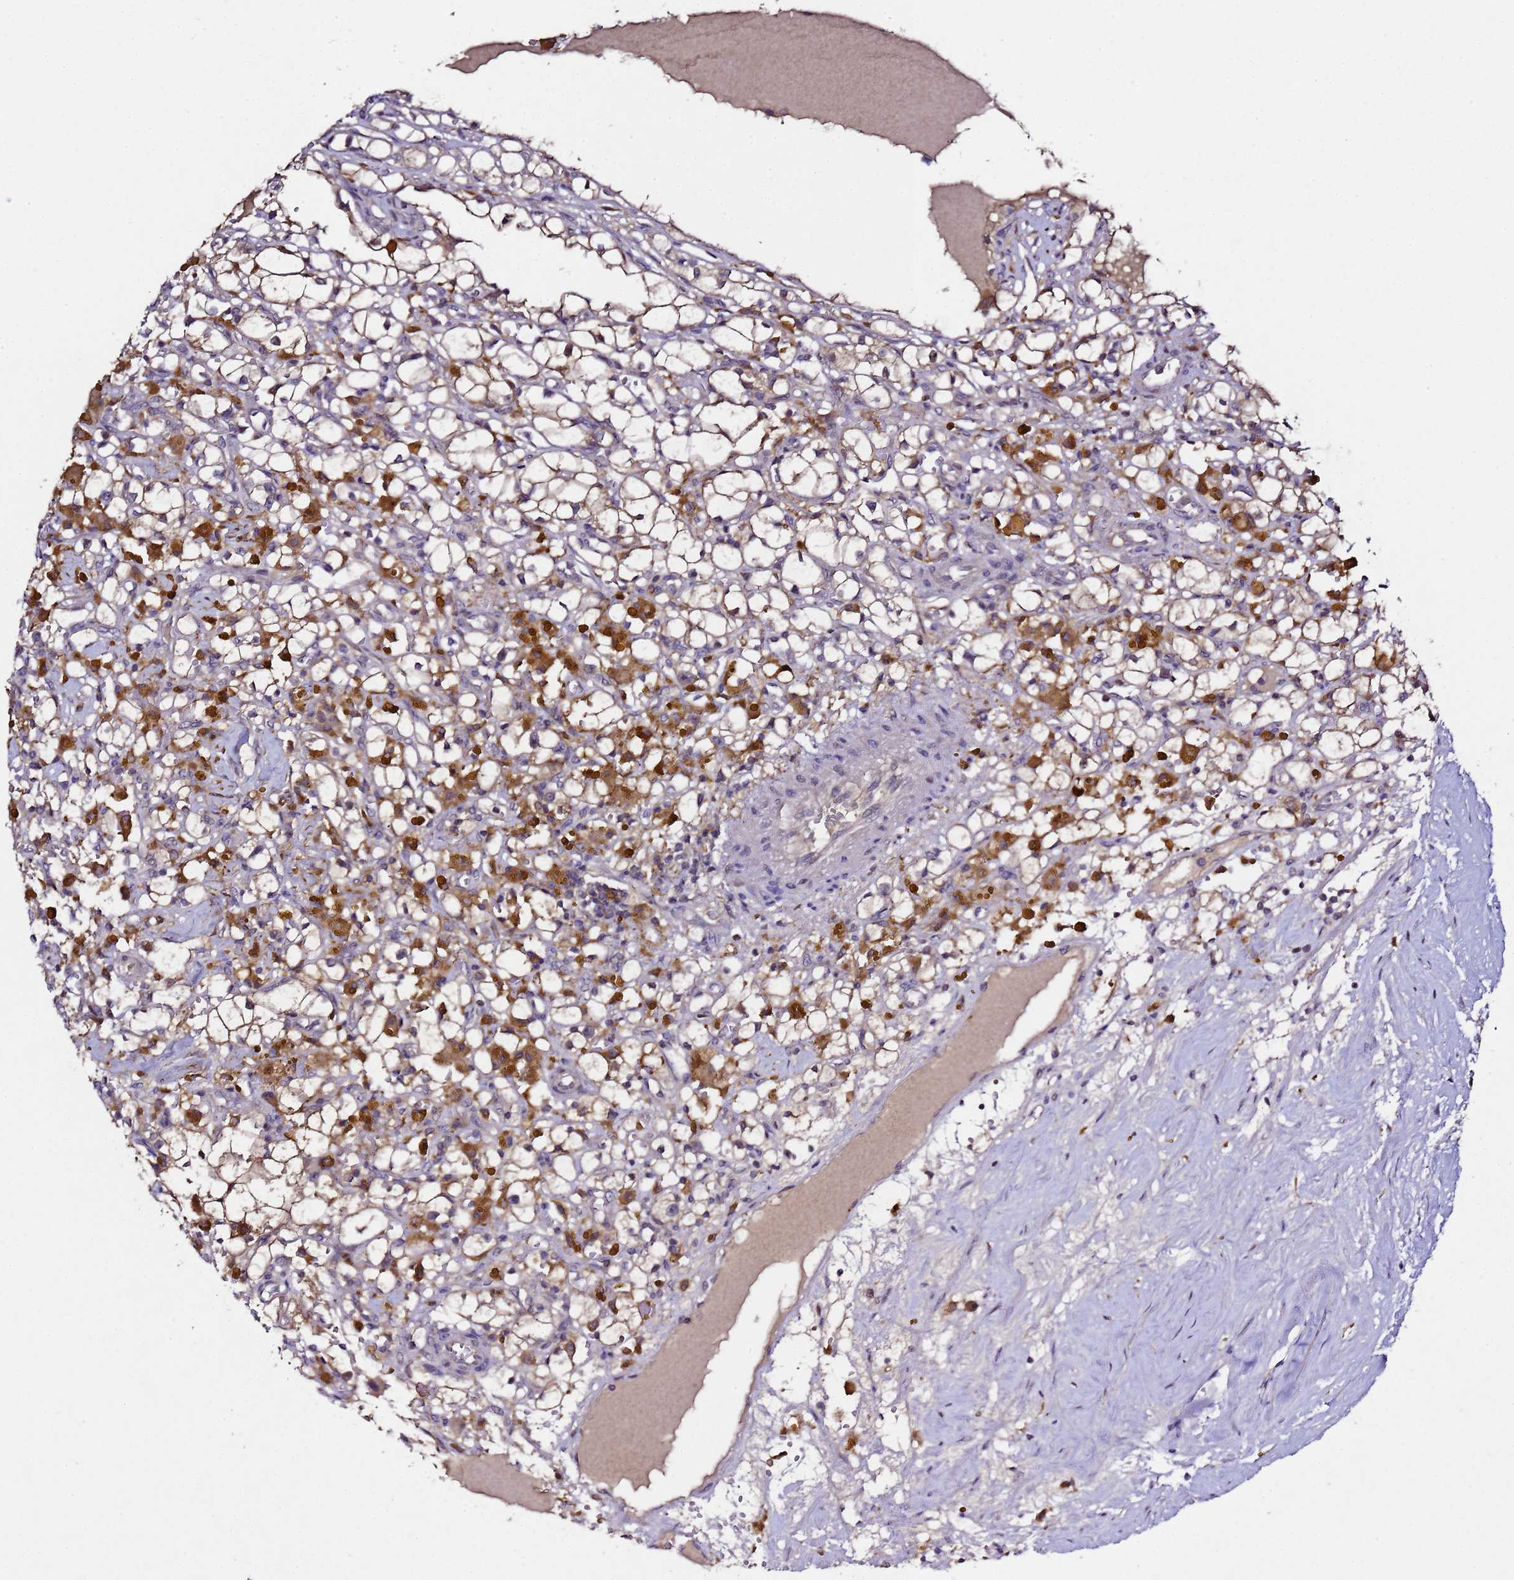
{"staining": {"intensity": "weak", "quantity": "<25%", "location": "cytoplasmic/membranous"}, "tissue": "renal cancer", "cell_type": "Tumor cells", "image_type": "cancer", "snomed": [{"axis": "morphology", "description": "Adenocarcinoma, NOS"}, {"axis": "topography", "description": "Kidney"}], "caption": "An image of human renal cancer (adenocarcinoma) is negative for staining in tumor cells.", "gene": "ALG3", "patient": {"sex": "male", "age": 56}}